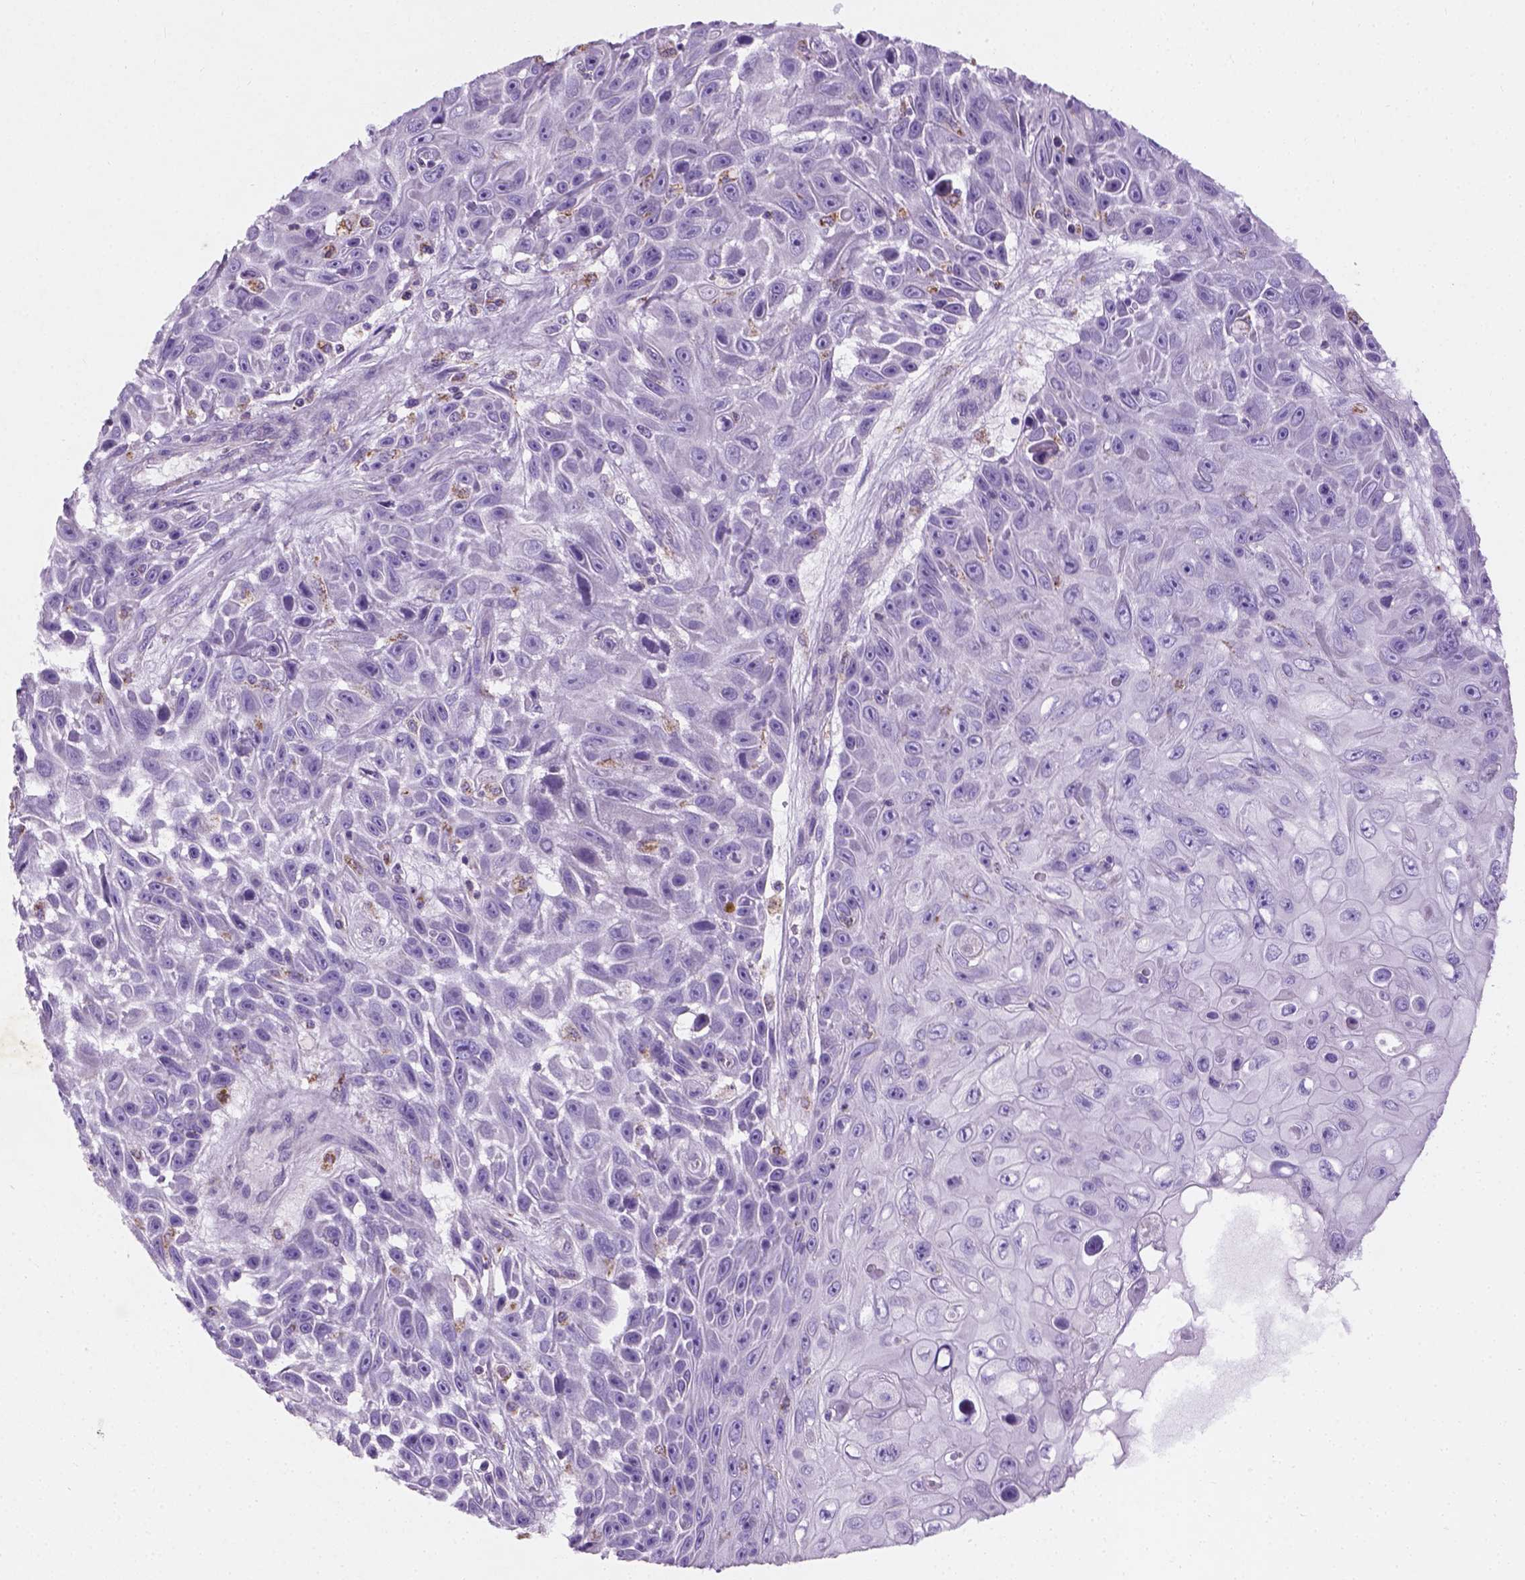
{"staining": {"intensity": "negative", "quantity": "none", "location": "none"}, "tissue": "skin cancer", "cell_type": "Tumor cells", "image_type": "cancer", "snomed": [{"axis": "morphology", "description": "Squamous cell carcinoma, NOS"}, {"axis": "topography", "description": "Skin"}], "caption": "IHC of skin cancer demonstrates no staining in tumor cells. The staining was performed using DAB (3,3'-diaminobenzidine) to visualize the protein expression in brown, while the nuclei were stained in blue with hematoxylin (Magnification: 20x).", "gene": "CHODL", "patient": {"sex": "male", "age": 82}}